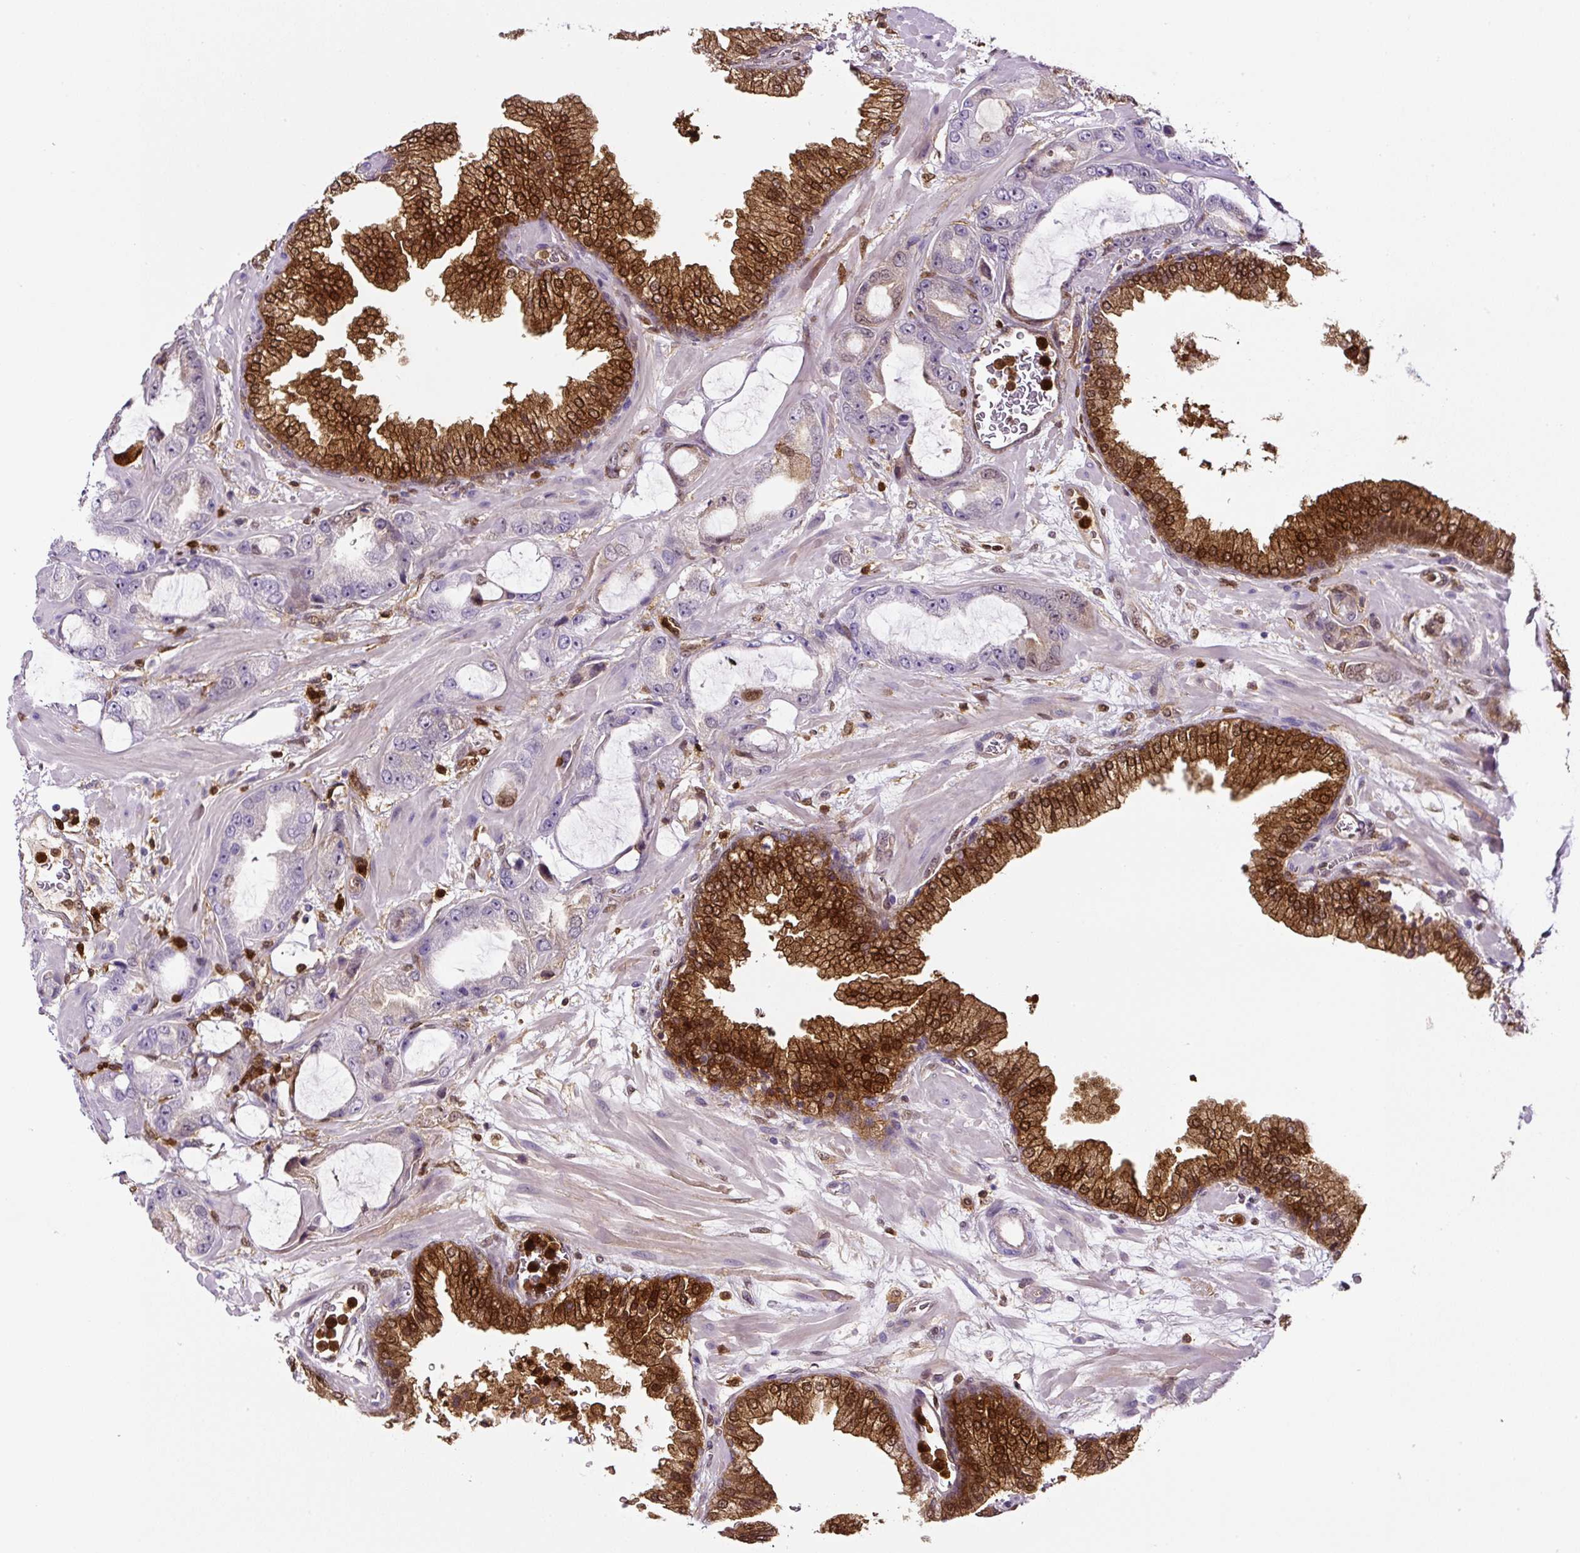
{"staining": {"intensity": "weak", "quantity": "<25%", "location": "cytoplasmic/membranous,nuclear"}, "tissue": "prostate cancer", "cell_type": "Tumor cells", "image_type": "cancer", "snomed": [{"axis": "morphology", "description": "Adenocarcinoma, High grade"}, {"axis": "topography", "description": "Prostate"}], "caption": "A high-resolution image shows IHC staining of prostate adenocarcinoma (high-grade), which reveals no significant positivity in tumor cells.", "gene": "ANXA1", "patient": {"sex": "male", "age": 68}}